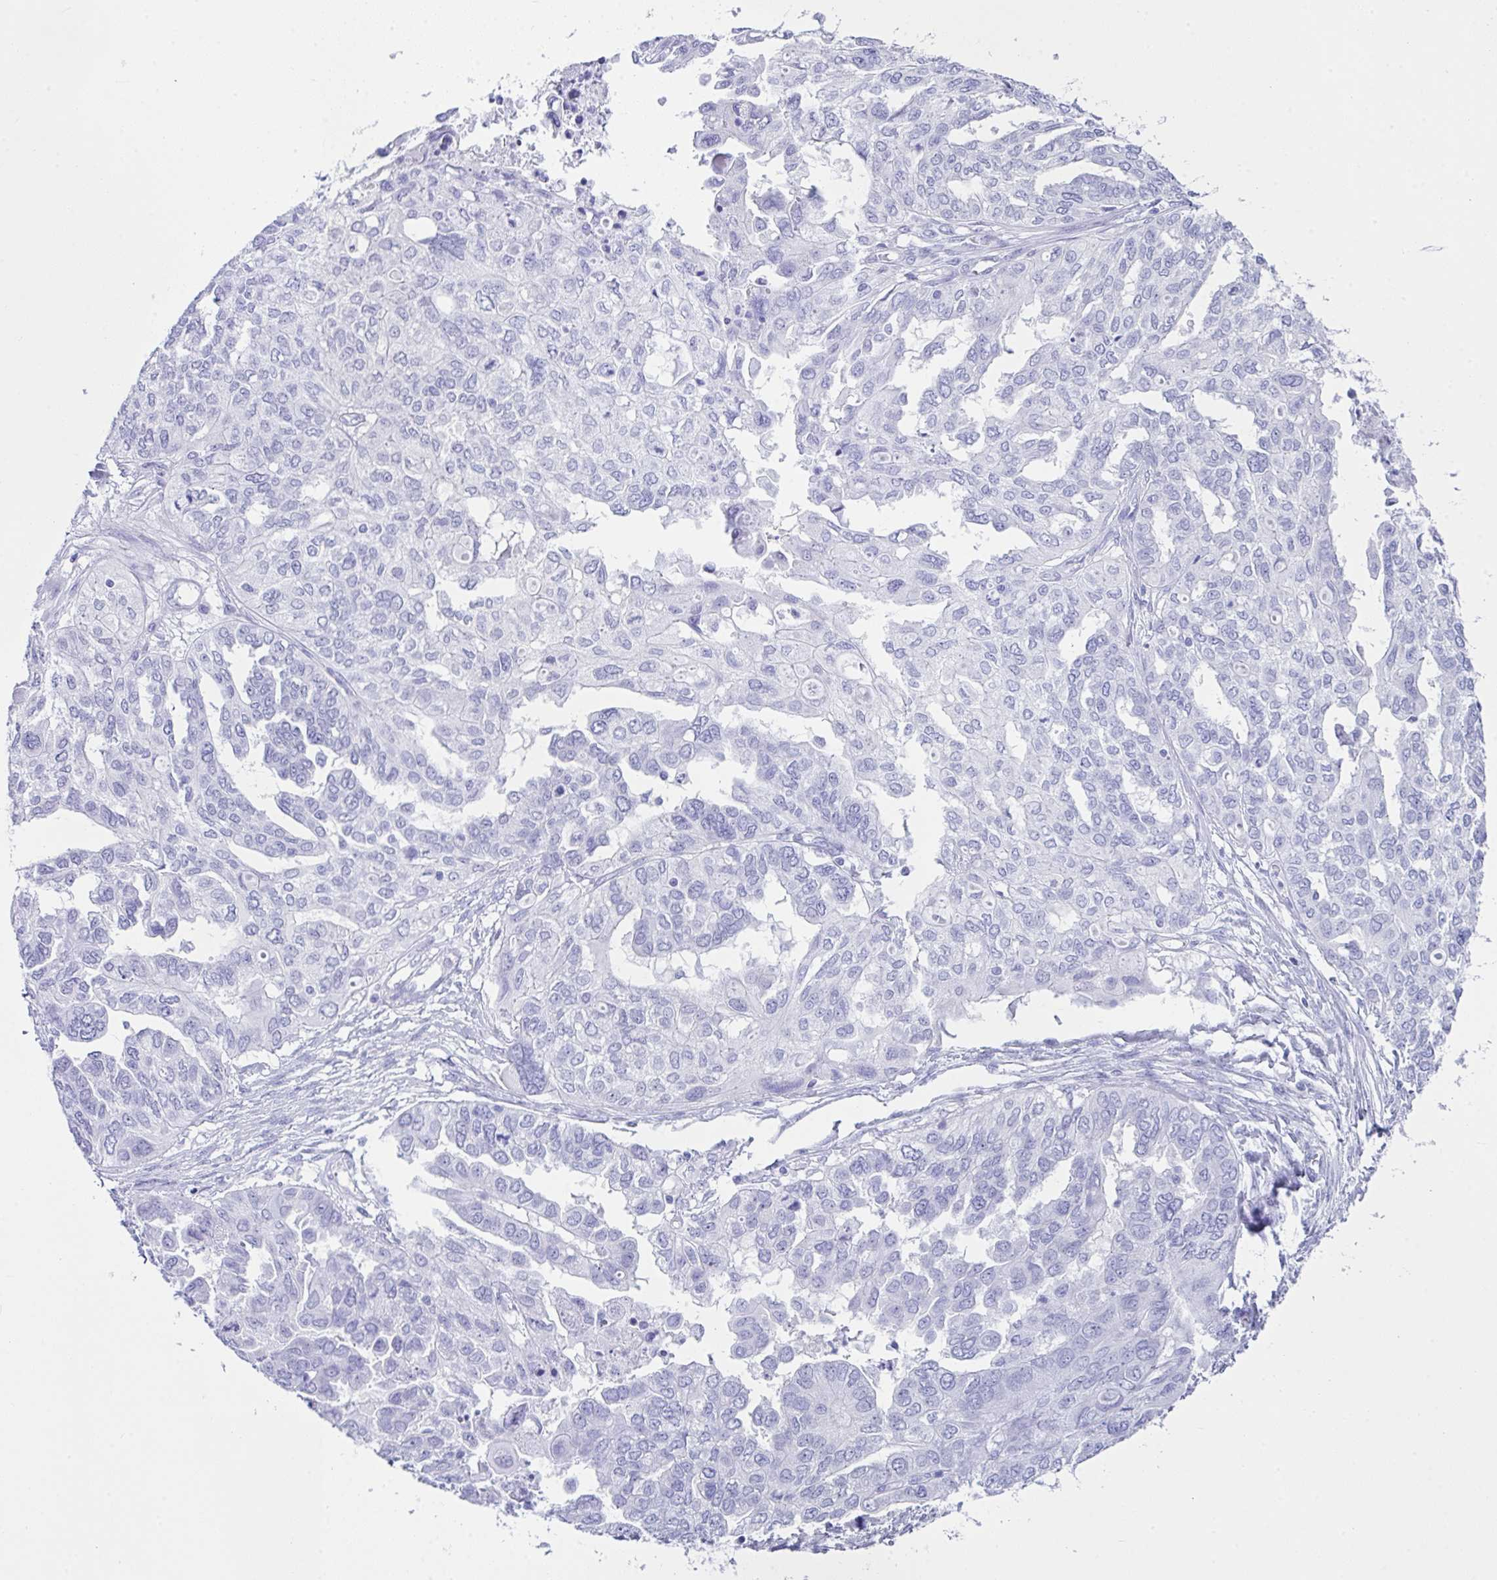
{"staining": {"intensity": "negative", "quantity": "none", "location": "none"}, "tissue": "ovarian cancer", "cell_type": "Tumor cells", "image_type": "cancer", "snomed": [{"axis": "morphology", "description": "Cystadenocarcinoma, serous, NOS"}, {"axis": "topography", "description": "Ovary"}], "caption": "Ovarian cancer (serous cystadenocarcinoma) was stained to show a protein in brown. There is no significant expression in tumor cells.", "gene": "LGALS4", "patient": {"sex": "female", "age": 53}}